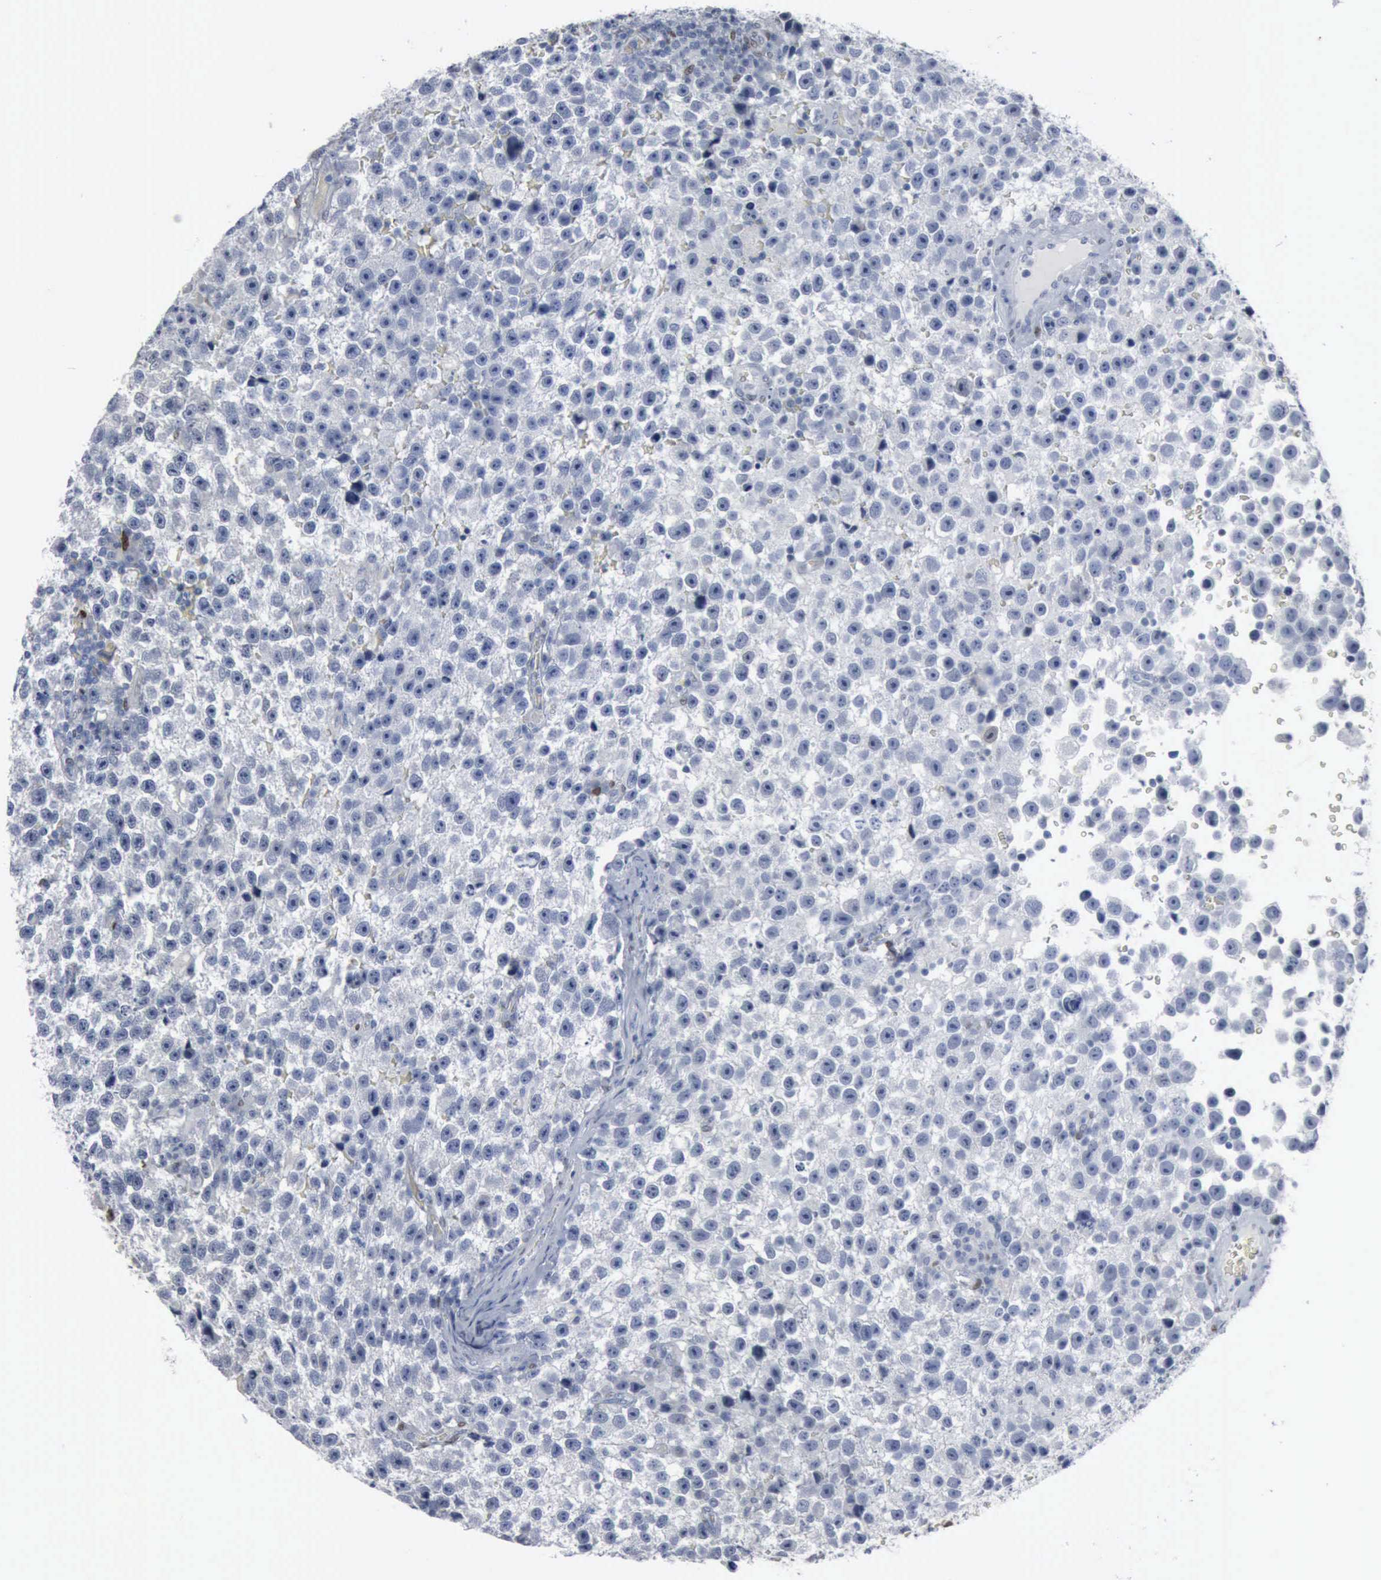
{"staining": {"intensity": "negative", "quantity": "none", "location": "none"}, "tissue": "testis cancer", "cell_type": "Tumor cells", "image_type": "cancer", "snomed": [{"axis": "morphology", "description": "Seminoma, NOS"}, {"axis": "topography", "description": "Testis"}], "caption": "A photomicrograph of human testis cancer is negative for staining in tumor cells.", "gene": "FGF2", "patient": {"sex": "male", "age": 33}}